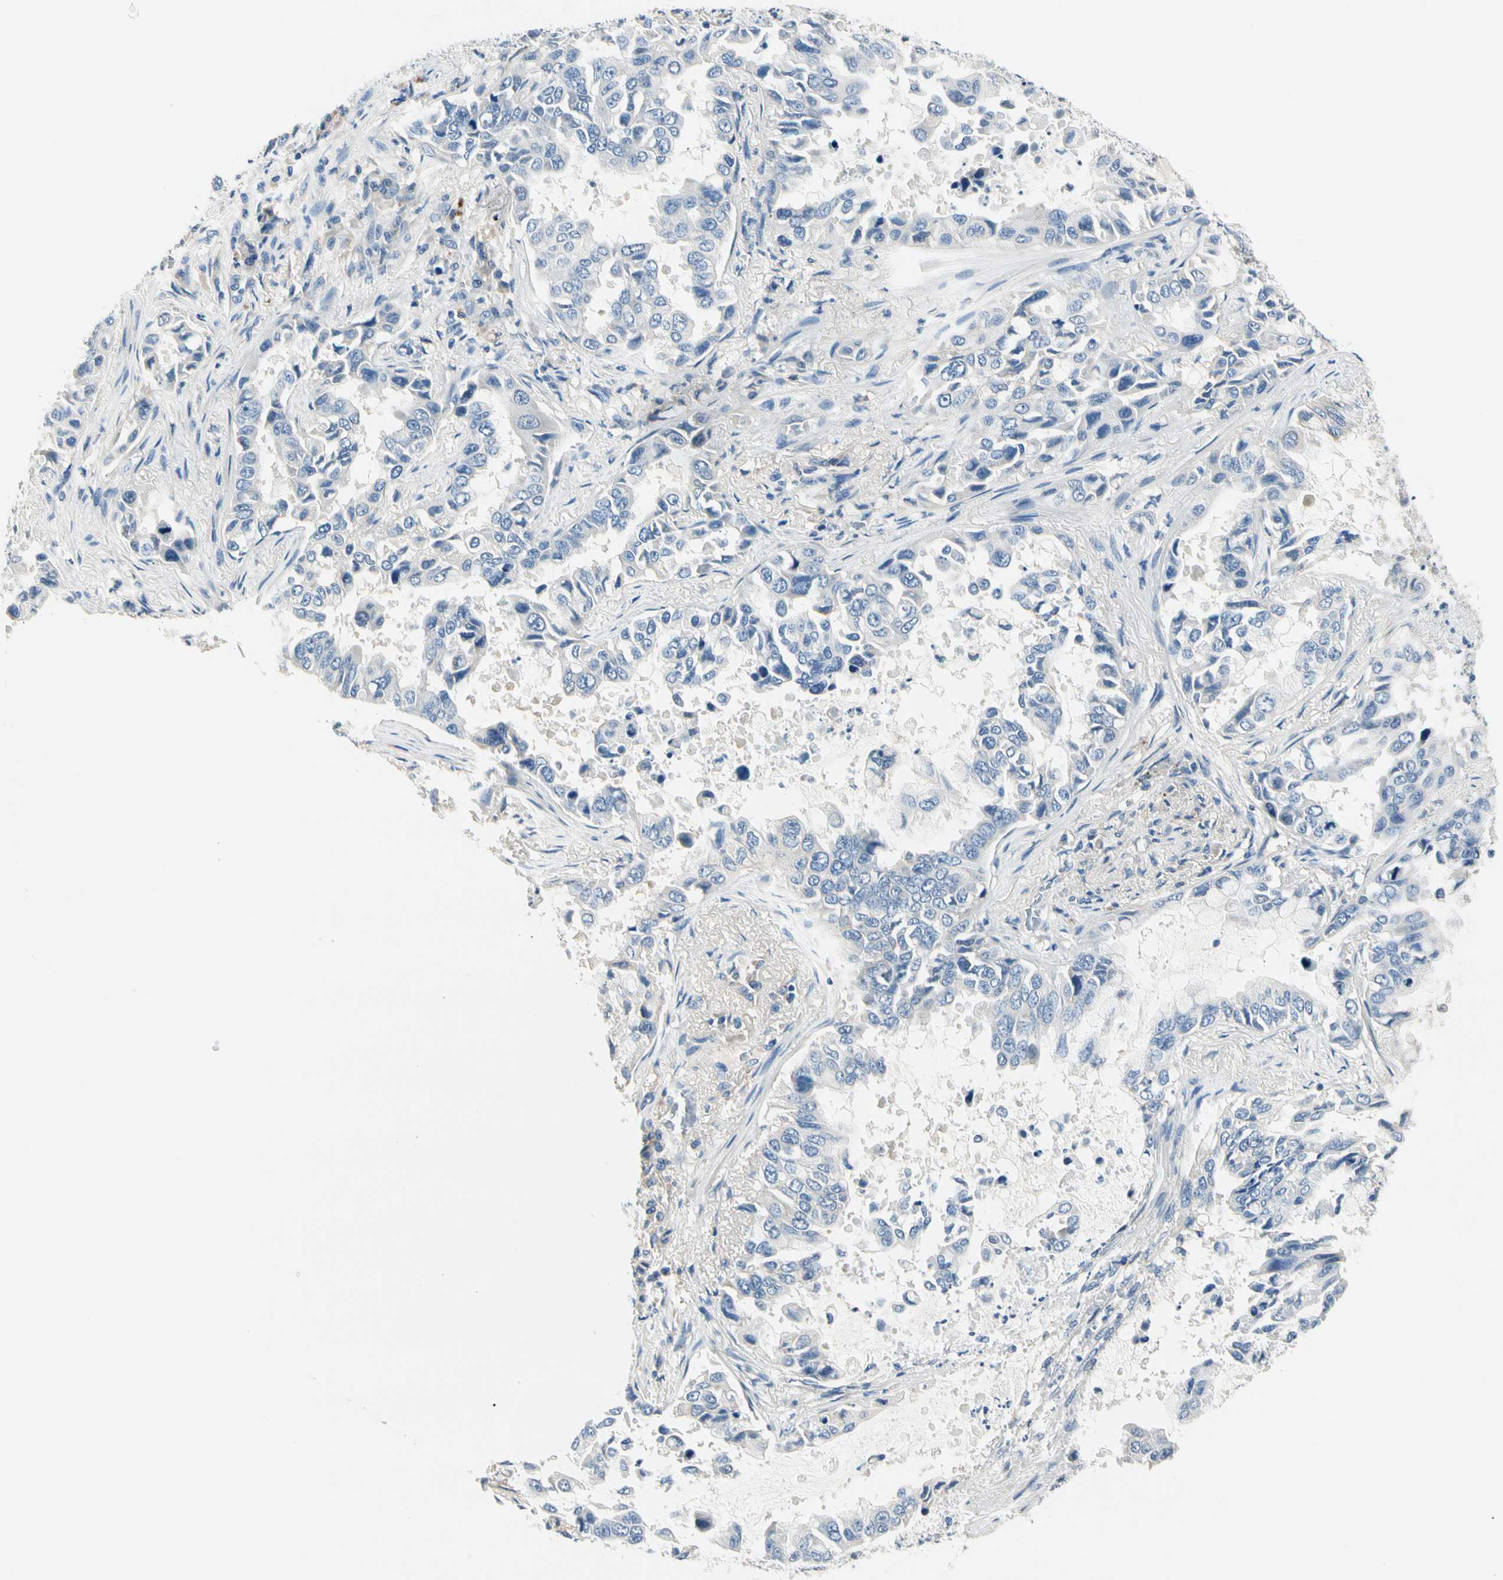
{"staining": {"intensity": "negative", "quantity": "none", "location": "none"}, "tissue": "lung cancer", "cell_type": "Tumor cells", "image_type": "cancer", "snomed": [{"axis": "morphology", "description": "Adenocarcinoma, NOS"}, {"axis": "topography", "description": "Lung"}], "caption": "Photomicrograph shows no significant protein expression in tumor cells of lung cancer. (Stains: DAB immunohistochemistry (IHC) with hematoxylin counter stain, Microscopy: brightfield microscopy at high magnification).", "gene": "TGFBR3", "patient": {"sex": "male", "age": 64}}